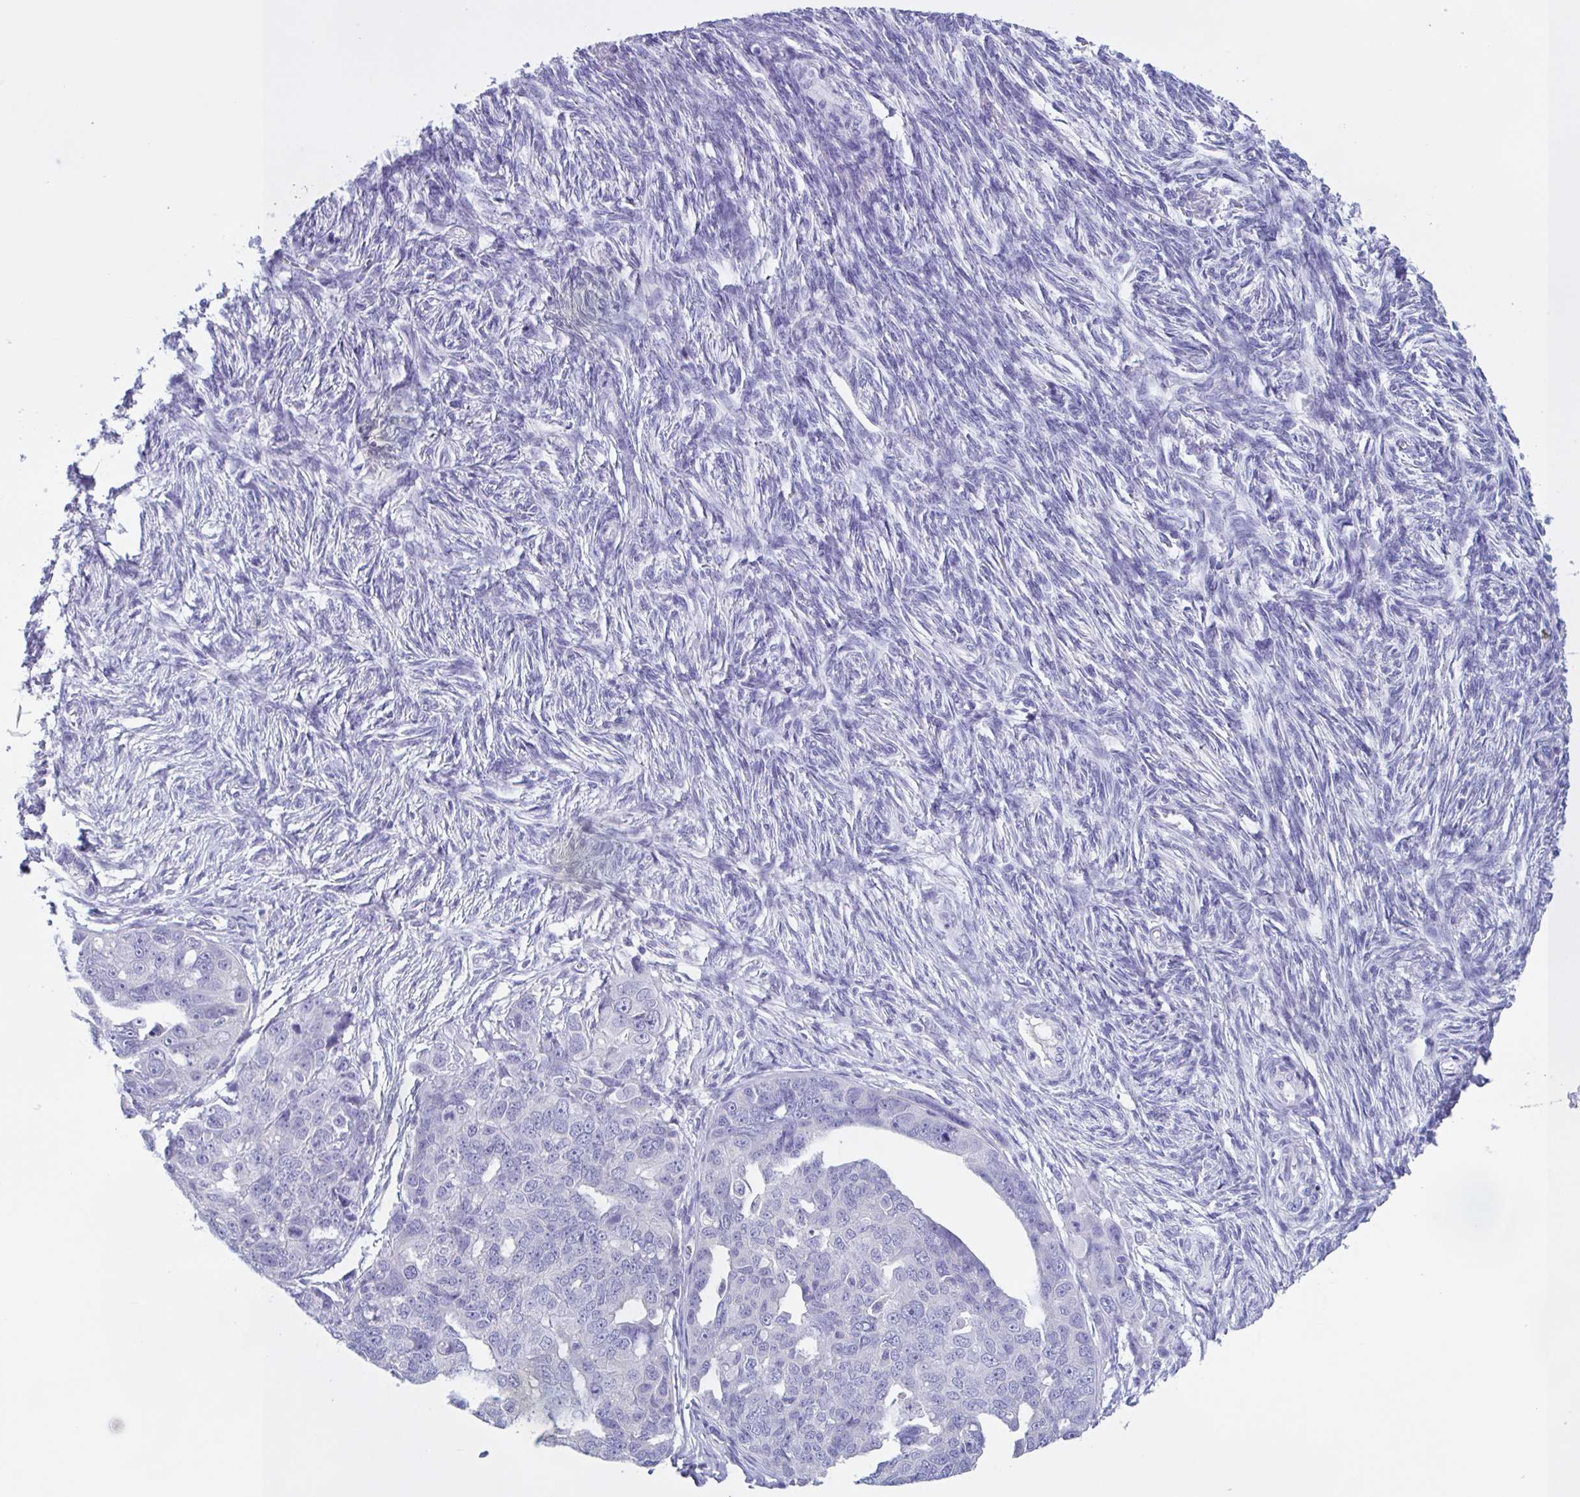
{"staining": {"intensity": "negative", "quantity": "none", "location": "none"}, "tissue": "ovarian cancer", "cell_type": "Tumor cells", "image_type": "cancer", "snomed": [{"axis": "morphology", "description": "Carcinoma, endometroid"}, {"axis": "topography", "description": "Ovary"}], "caption": "Tumor cells show no significant positivity in endometroid carcinoma (ovarian).", "gene": "INAFM1", "patient": {"sex": "female", "age": 70}}